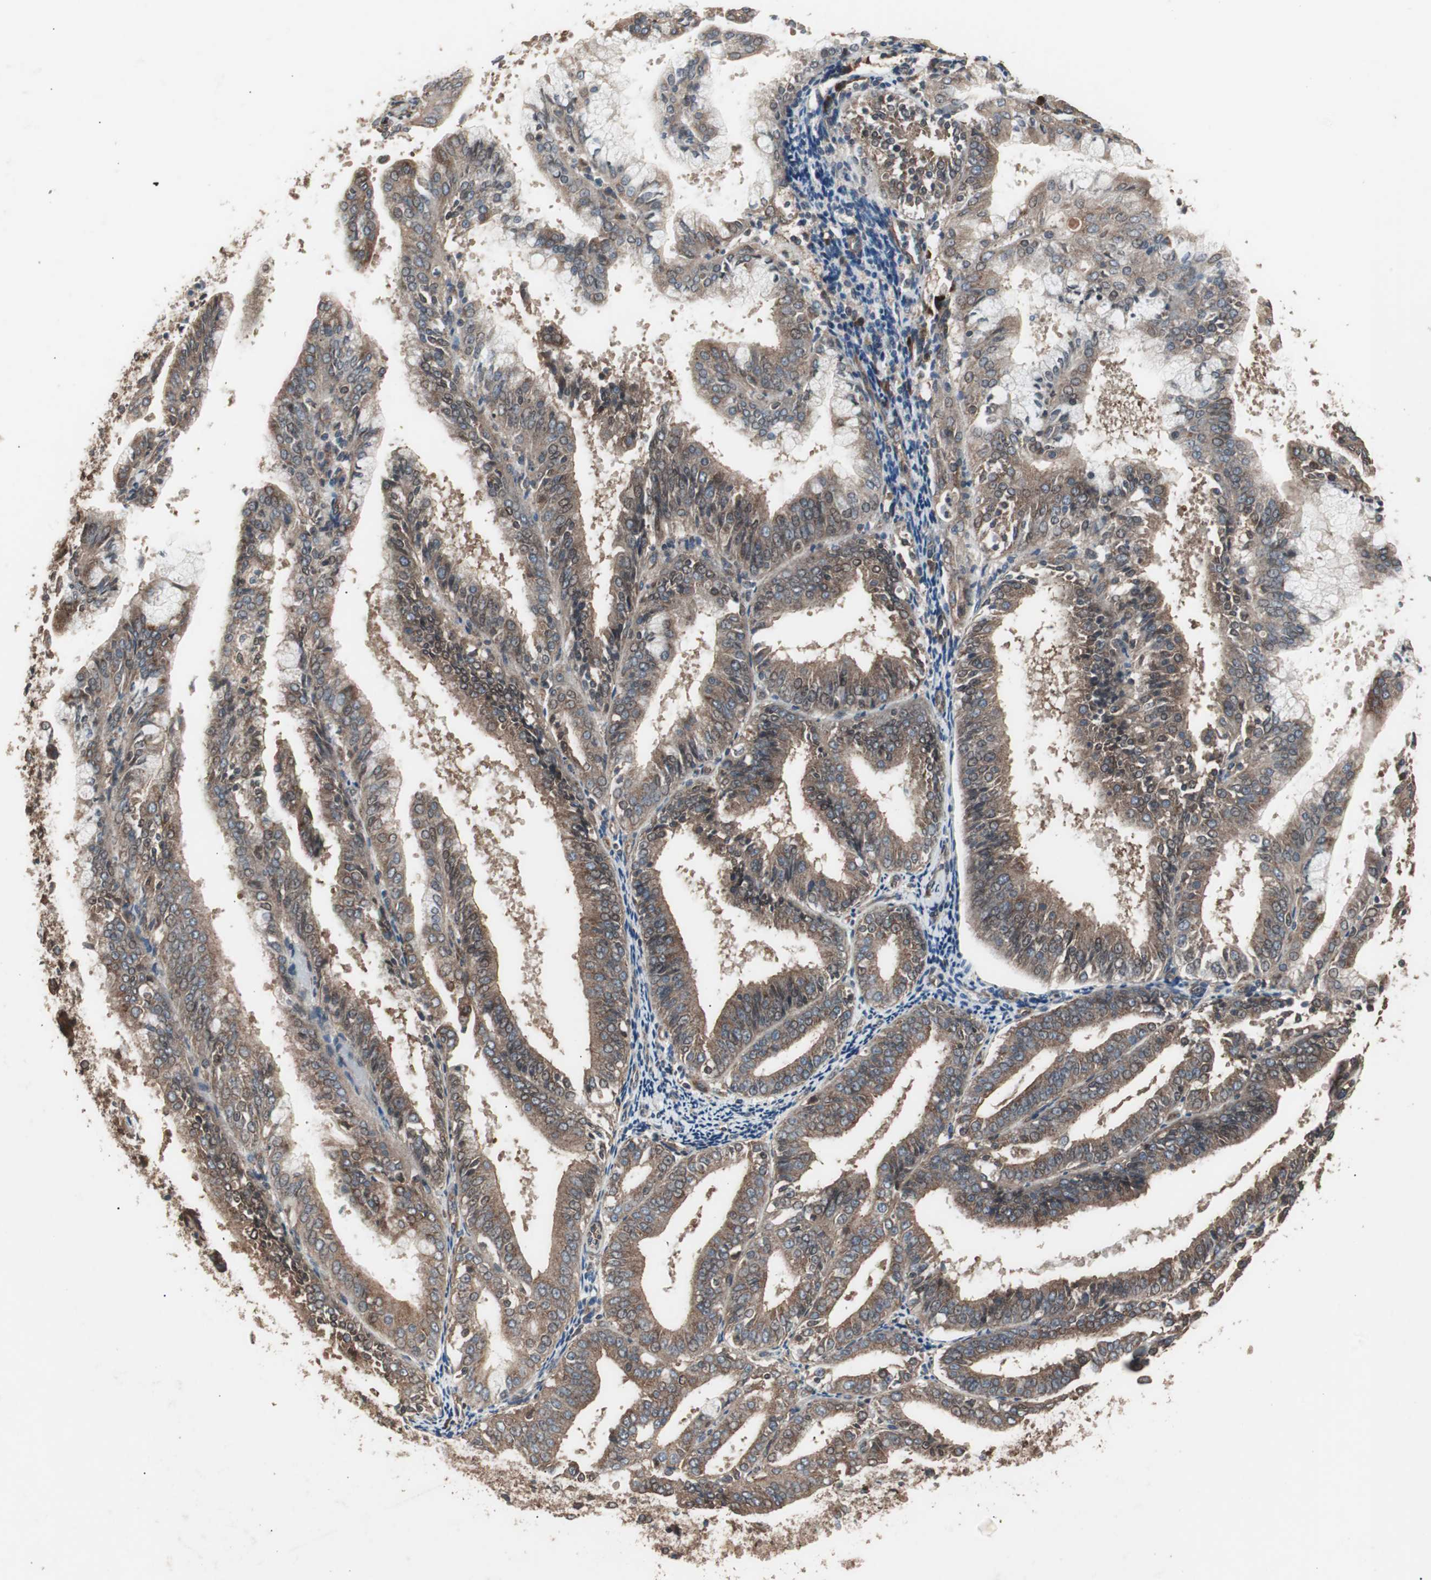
{"staining": {"intensity": "moderate", "quantity": ">75%", "location": "cytoplasmic/membranous"}, "tissue": "endometrial cancer", "cell_type": "Tumor cells", "image_type": "cancer", "snomed": [{"axis": "morphology", "description": "Adenocarcinoma, NOS"}, {"axis": "topography", "description": "Endometrium"}], "caption": "Endometrial cancer stained for a protein (brown) demonstrates moderate cytoplasmic/membranous positive positivity in about >75% of tumor cells.", "gene": "LZTS1", "patient": {"sex": "female", "age": 63}}